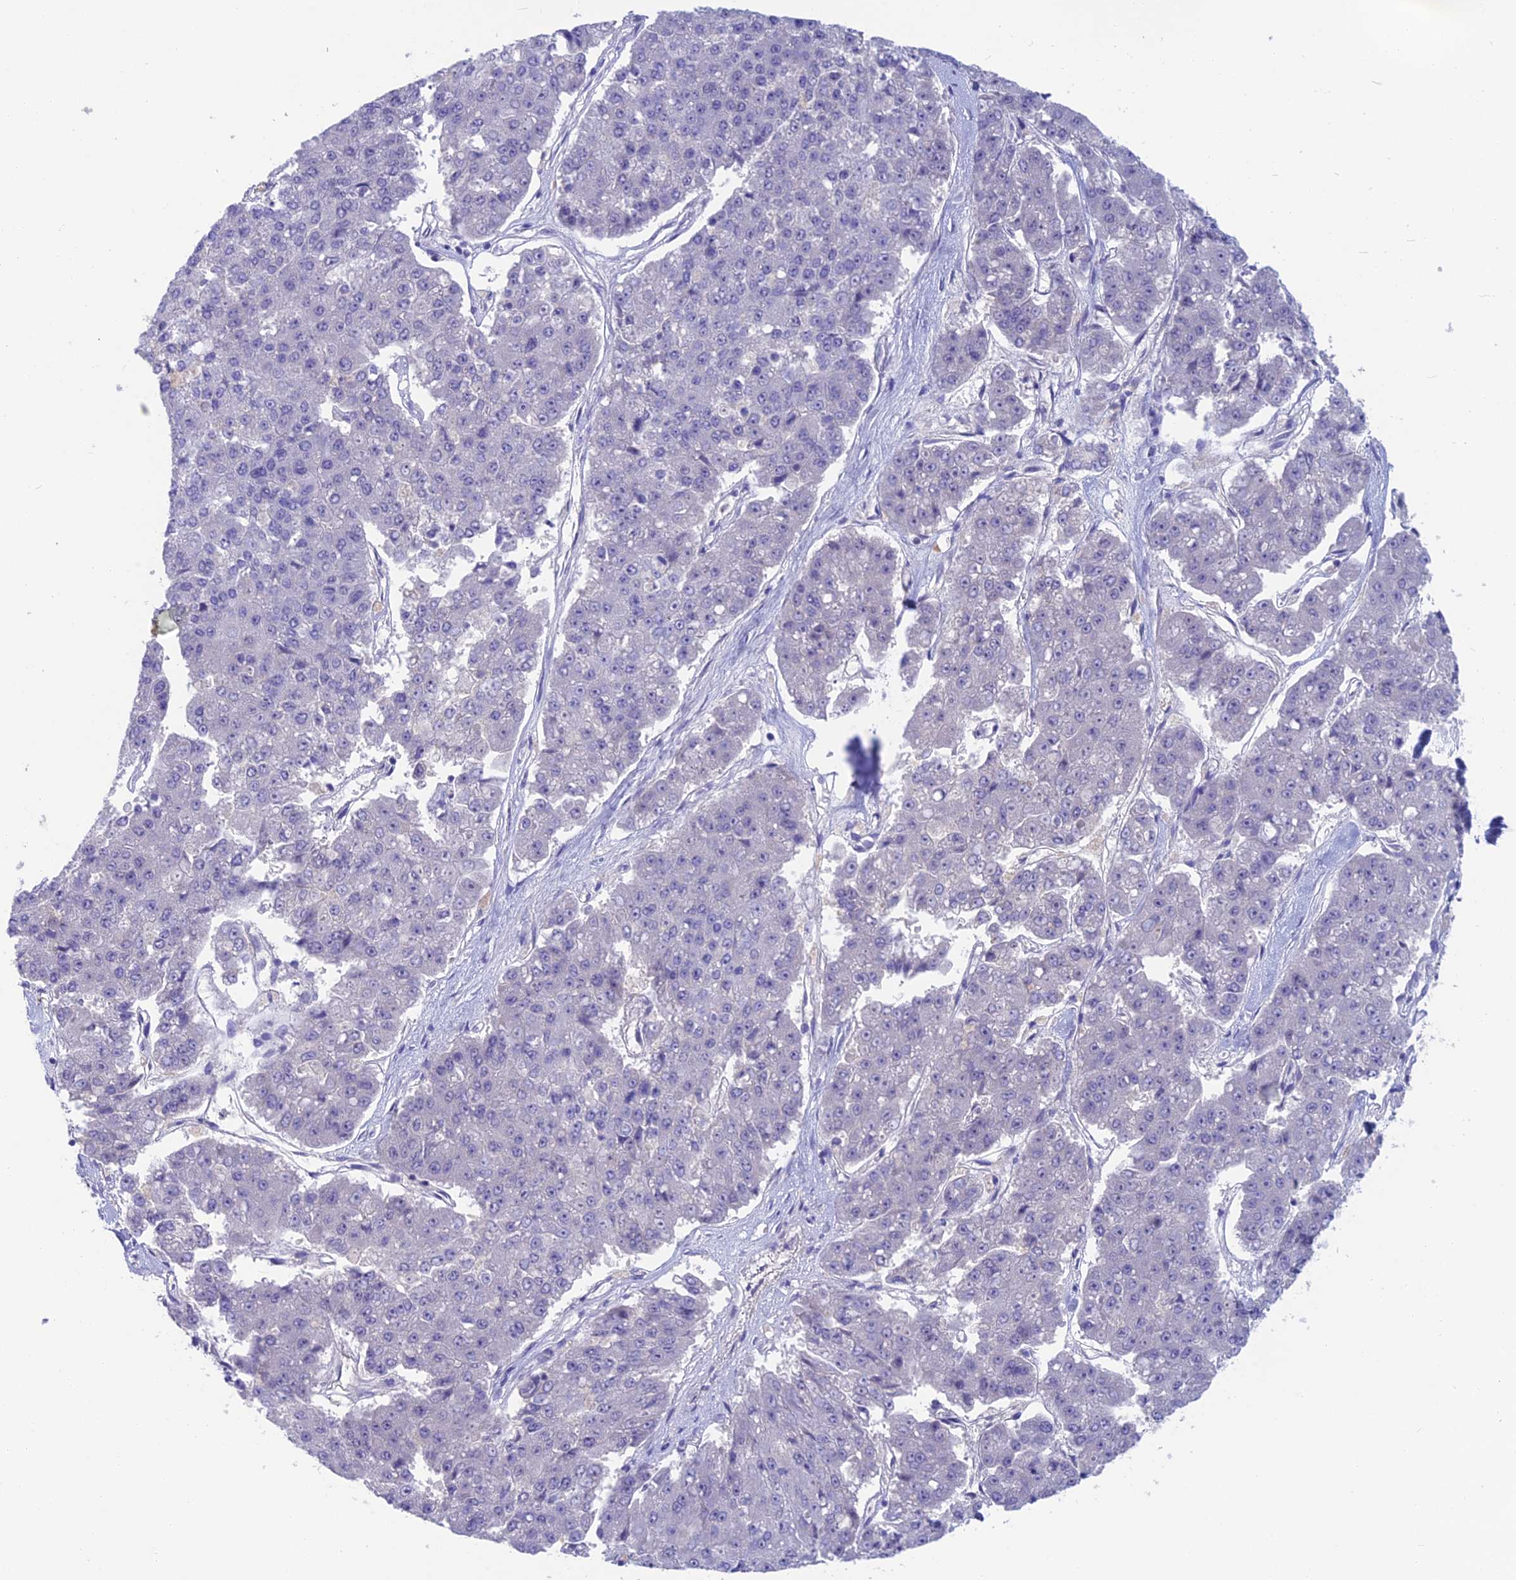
{"staining": {"intensity": "negative", "quantity": "none", "location": "none"}, "tissue": "pancreatic cancer", "cell_type": "Tumor cells", "image_type": "cancer", "snomed": [{"axis": "morphology", "description": "Adenocarcinoma, NOS"}, {"axis": "topography", "description": "Pancreas"}], "caption": "Image shows no significant protein staining in tumor cells of pancreatic adenocarcinoma.", "gene": "SNAP91", "patient": {"sex": "male", "age": 50}}